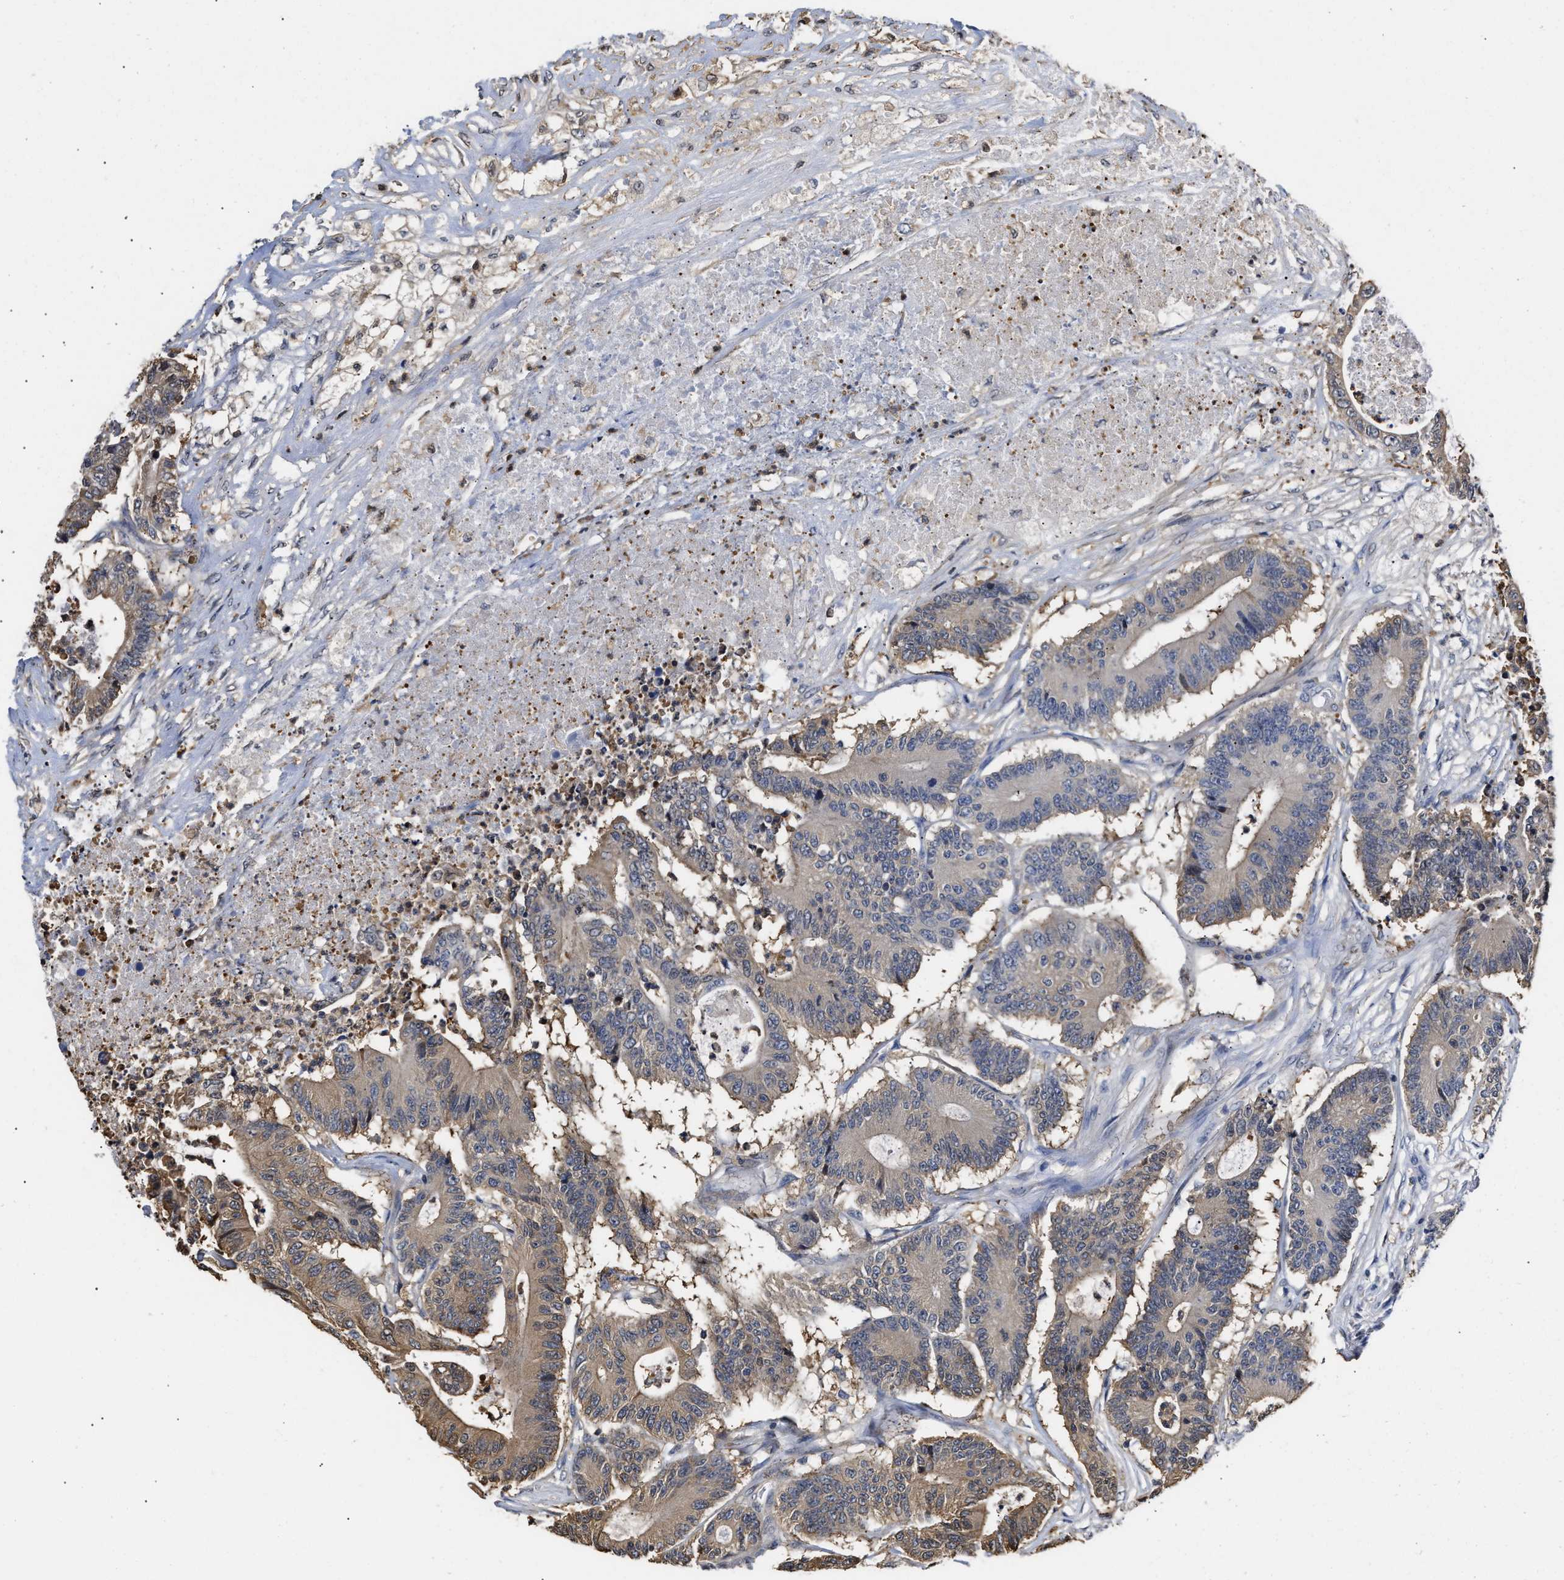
{"staining": {"intensity": "weak", "quantity": "25%-75%", "location": "cytoplasmic/membranous"}, "tissue": "colorectal cancer", "cell_type": "Tumor cells", "image_type": "cancer", "snomed": [{"axis": "morphology", "description": "Adenocarcinoma, NOS"}, {"axis": "topography", "description": "Colon"}], "caption": "This is a histology image of immunohistochemistry (IHC) staining of colorectal cancer (adenocarcinoma), which shows weak expression in the cytoplasmic/membranous of tumor cells.", "gene": "KLHDC1", "patient": {"sex": "female", "age": 84}}